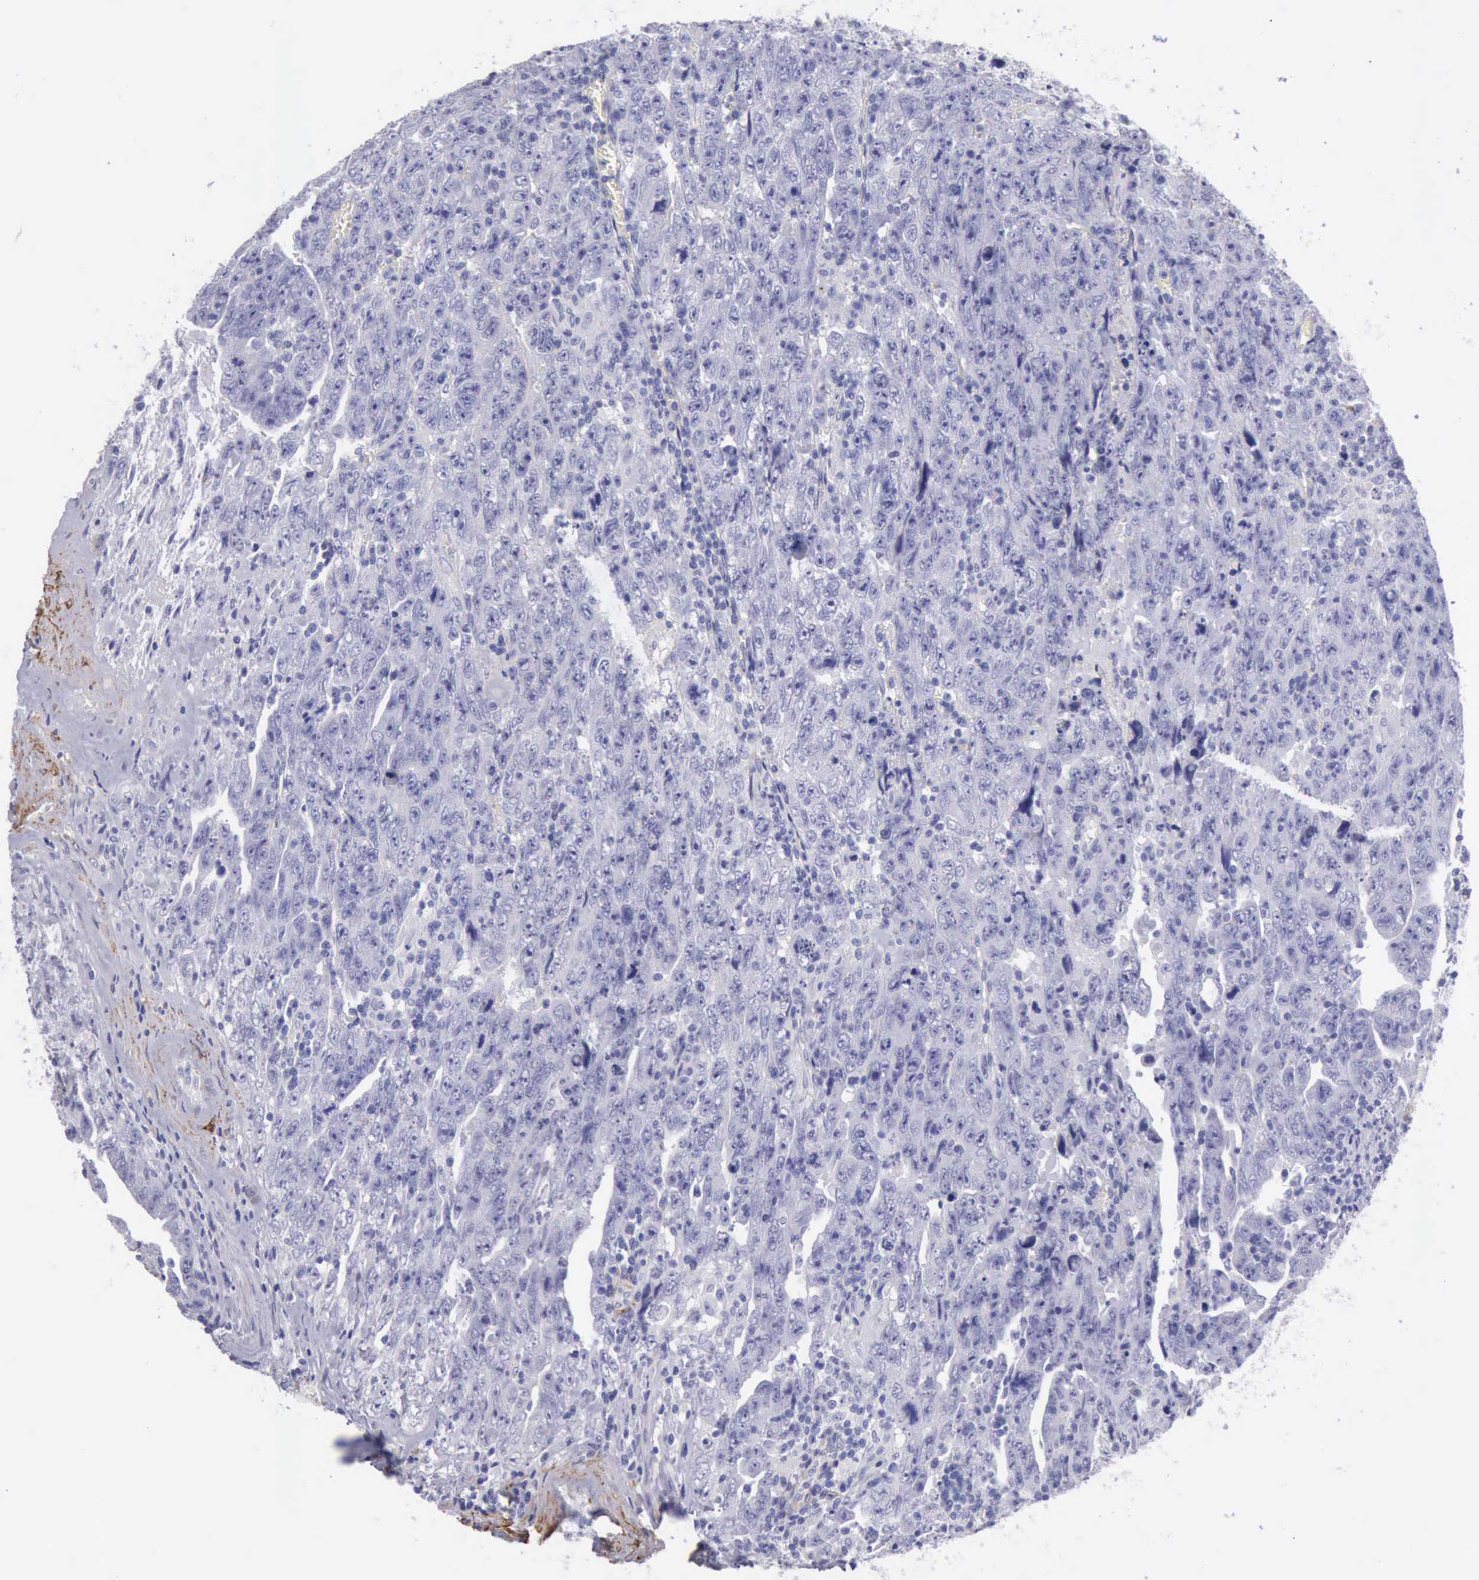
{"staining": {"intensity": "negative", "quantity": "none", "location": "none"}, "tissue": "testis cancer", "cell_type": "Tumor cells", "image_type": "cancer", "snomed": [{"axis": "morphology", "description": "Carcinoma, Embryonal, NOS"}, {"axis": "topography", "description": "Testis"}], "caption": "Immunohistochemistry photomicrograph of neoplastic tissue: testis cancer stained with DAB exhibits no significant protein positivity in tumor cells.", "gene": "AOC3", "patient": {"sex": "male", "age": 28}}